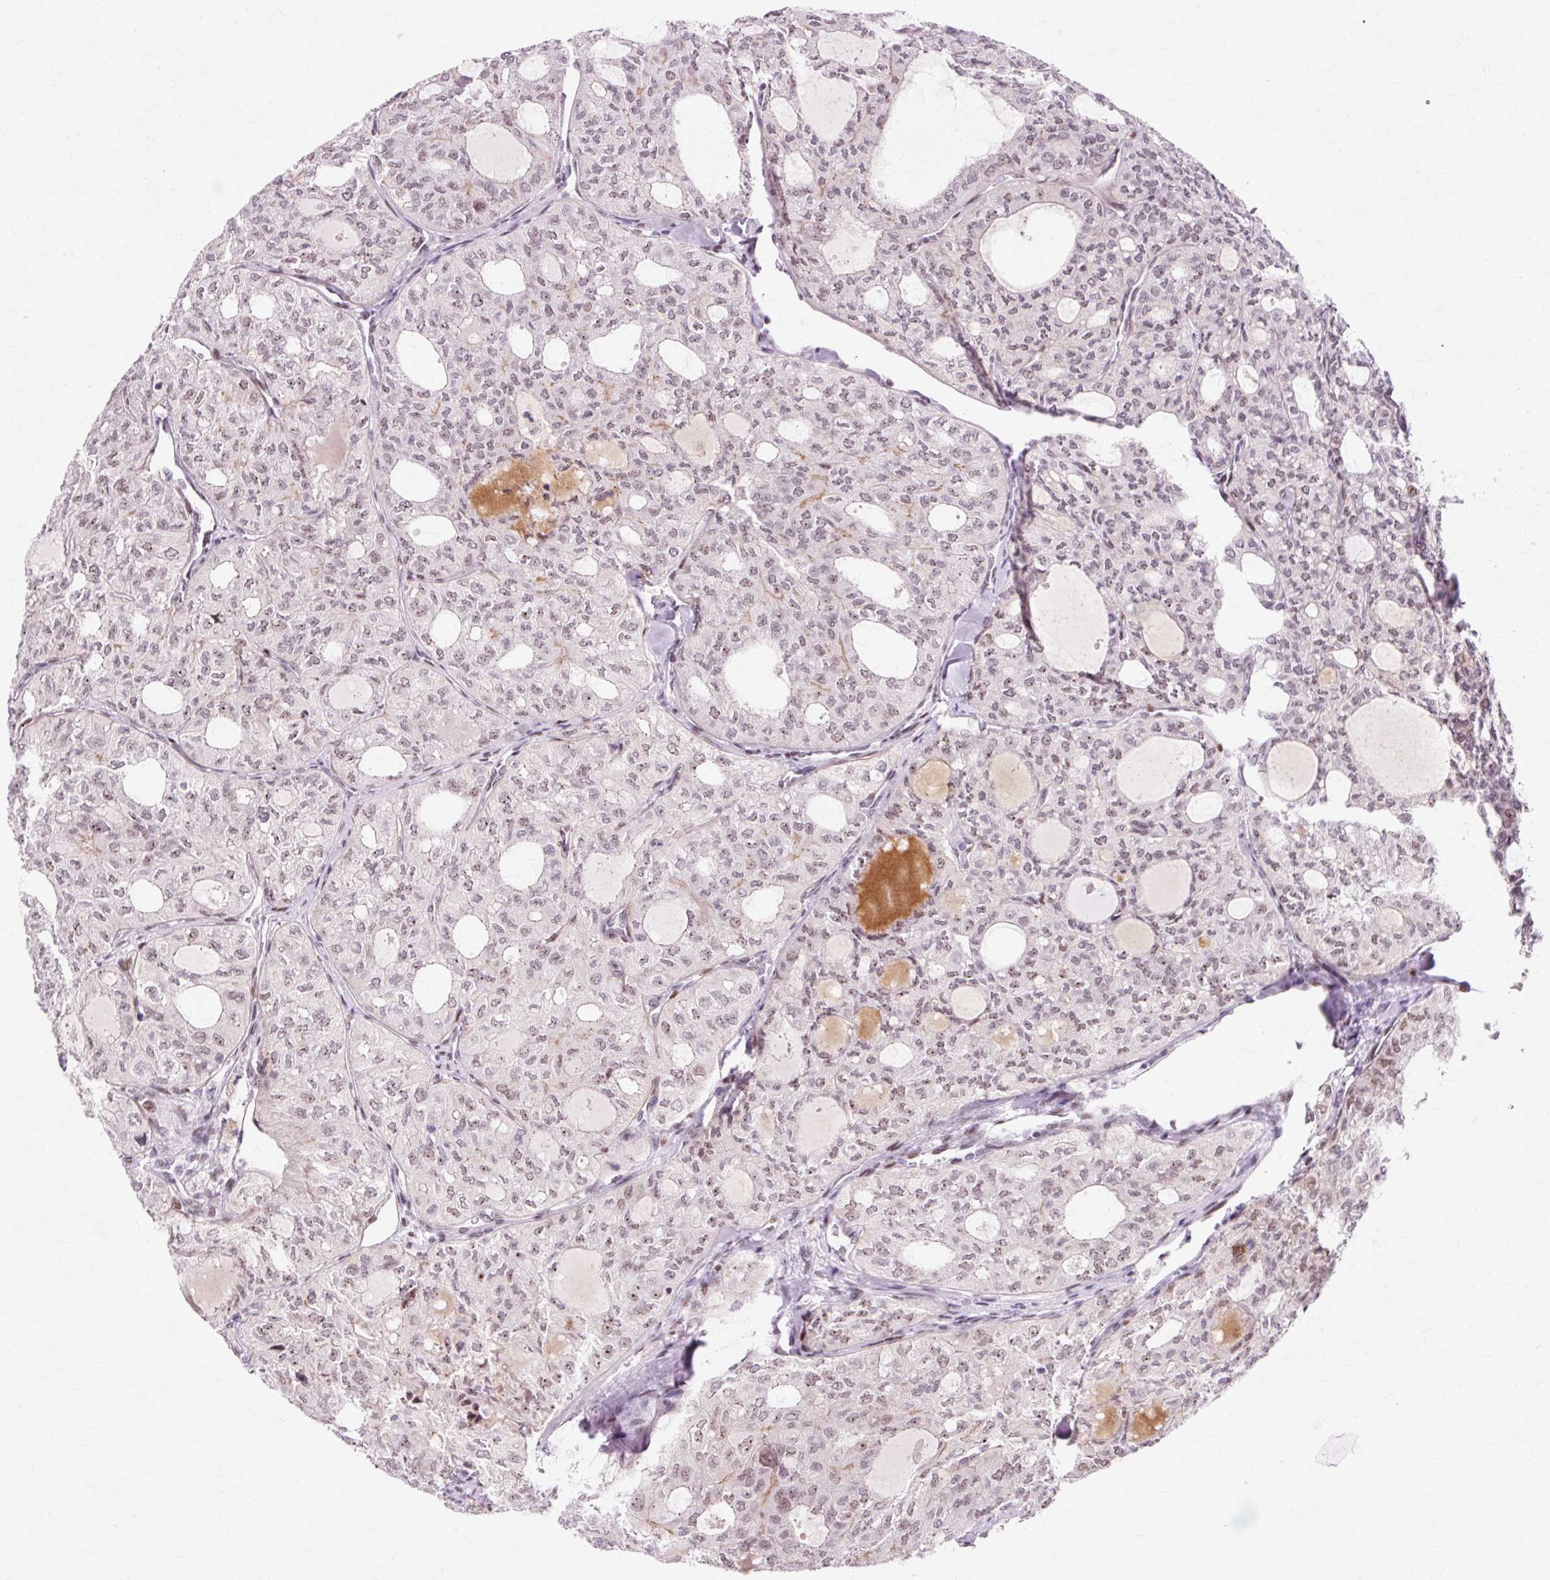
{"staining": {"intensity": "weak", "quantity": "25%-75%", "location": "cytoplasmic/membranous,nuclear"}, "tissue": "thyroid cancer", "cell_type": "Tumor cells", "image_type": "cancer", "snomed": [{"axis": "morphology", "description": "Follicular adenoma carcinoma, NOS"}, {"axis": "topography", "description": "Thyroid gland"}], "caption": "The image exhibits staining of thyroid cancer (follicular adenoma carcinoma), revealing weak cytoplasmic/membranous and nuclear protein staining (brown color) within tumor cells.", "gene": "MACROD2", "patient": {"sex": "male", "age": 75}}